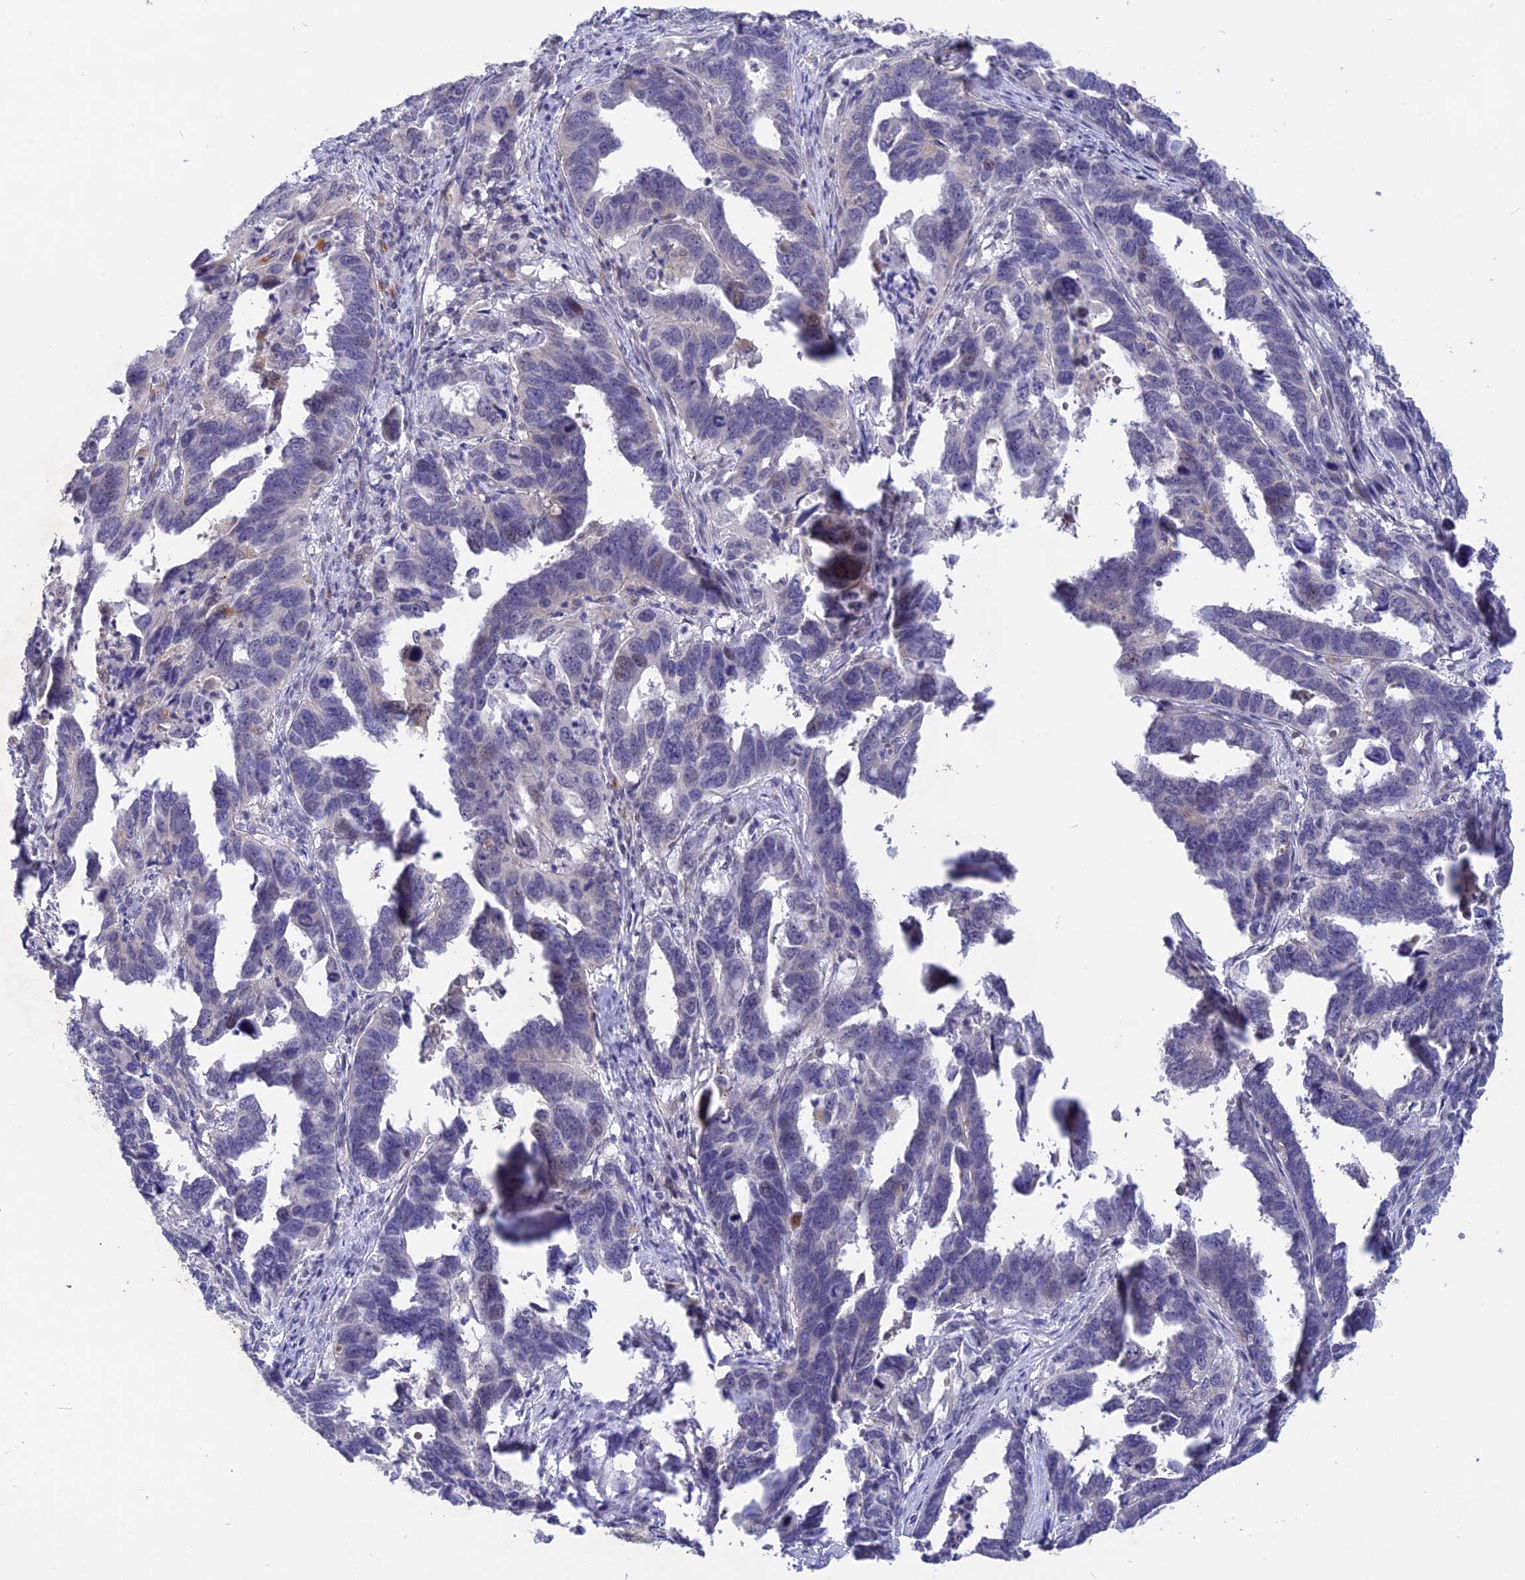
{"staining": {"intensity": "negative", "quantity": "none", "location": "none"}, "tissue": "endometrial cancer", "cell_type": "Tumor cells", "image_type": "cancer", "snomed": [{"axis": "morphology", "description": "Adenocarcinoma, NOS"}, {"axis": "topography", "description": "Endometrium"}], "caption": "Immunohistochemistry of human endometrial cancer displays no expression in tumor cells. Nuclei are stained in blue.", "gene": "KCTD14", "patient": {"sex": "female", "age": 65}}